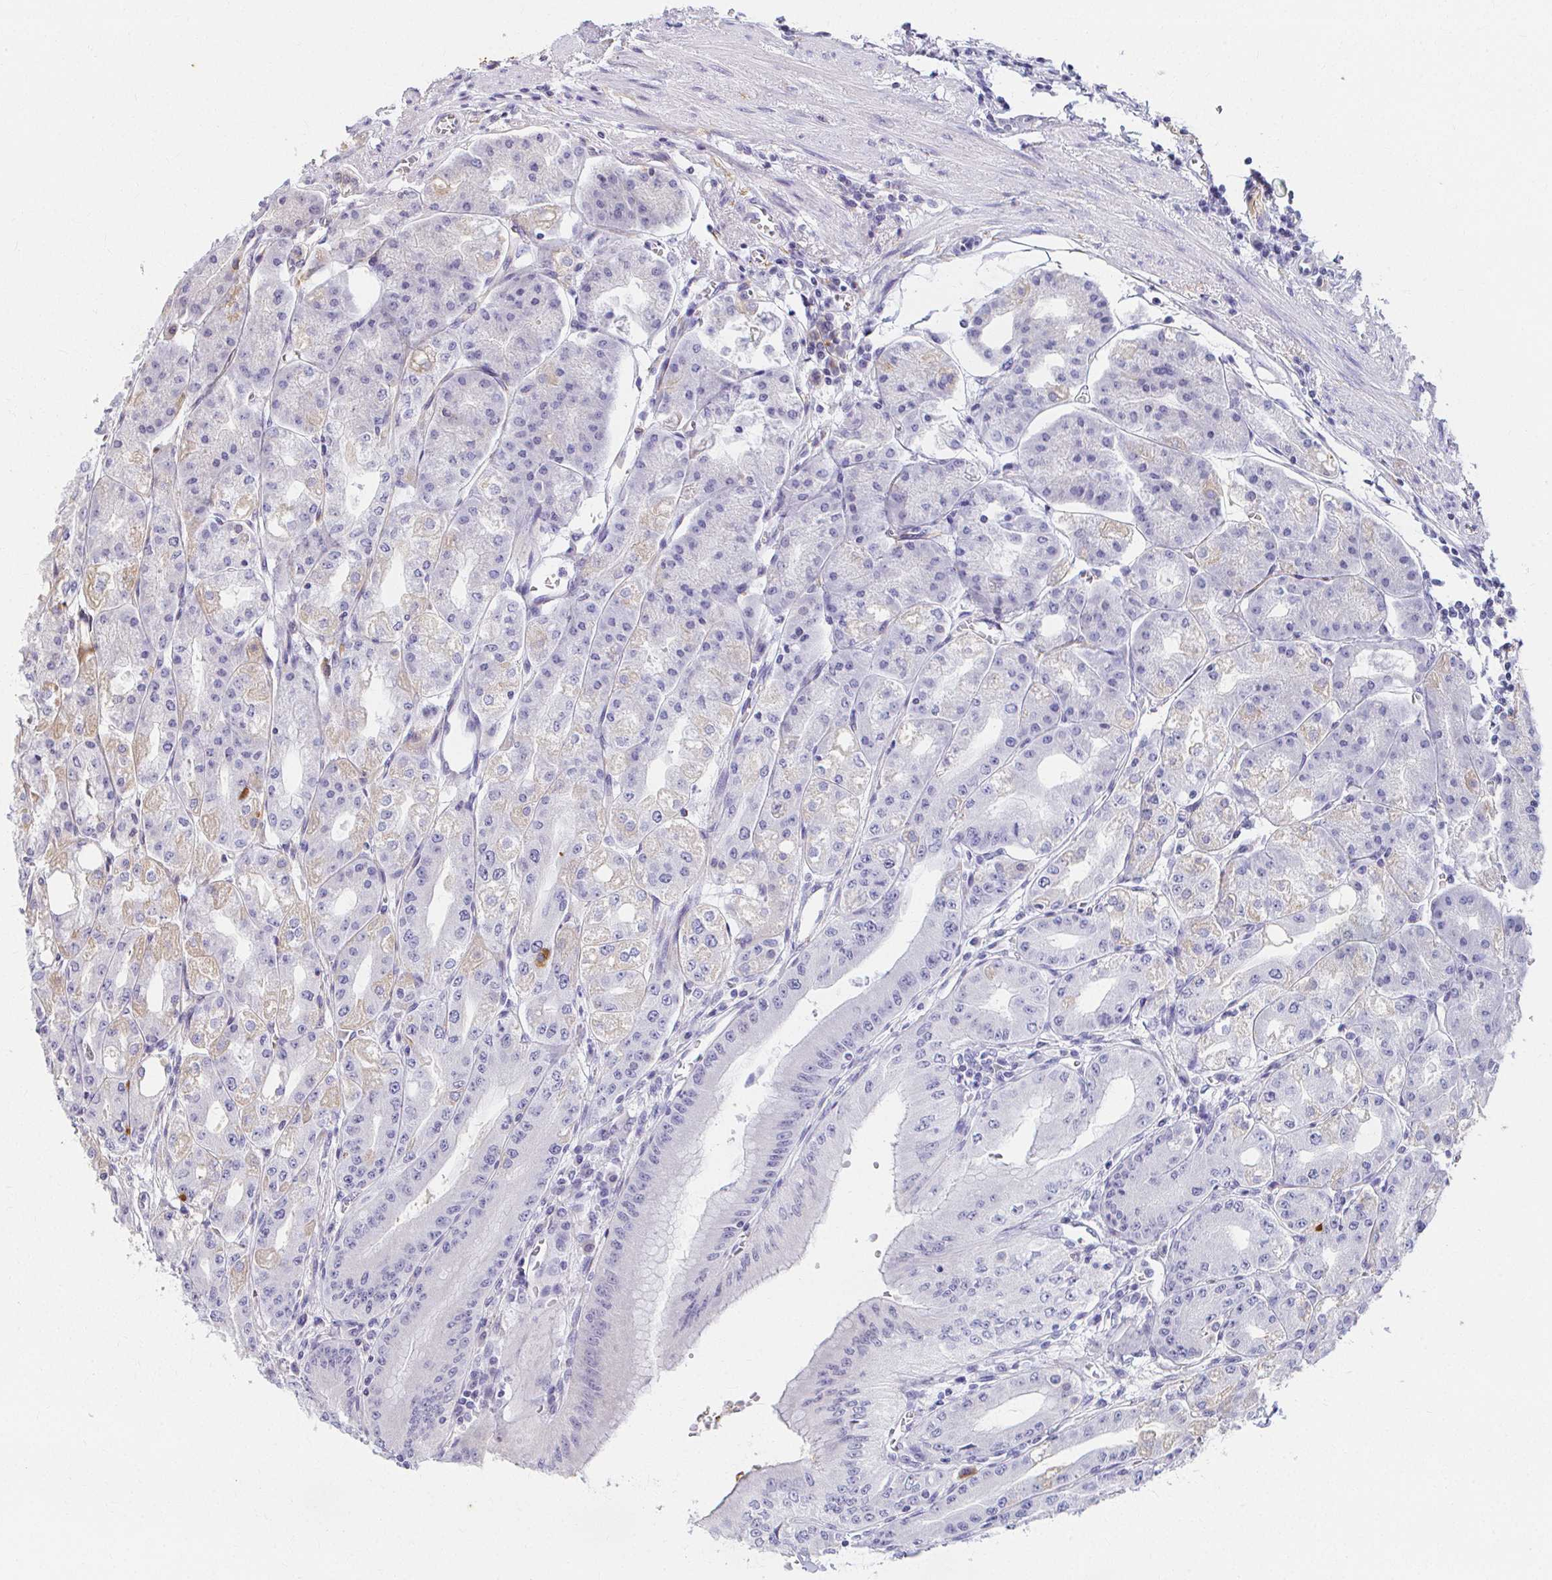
{"staining": {"intensity": "weak", "quantity": "<25%", "location": "cytoplasmic/membranous"}, "tissue": "stomach", "cell_type": "Glandular cells", "image_type": "normal", "snomed": [{"axis": "morphology", "description": "Normal tissue, NOS"}, {"axis": "topography", "description": "Stomach, lower"}], "caption": "This is an immunohistochemistry image of unremarkable stomach. There is no positivity in glandular cells.", "gene": "ANK3", "patient": {"sex": "male", "age": 71}}